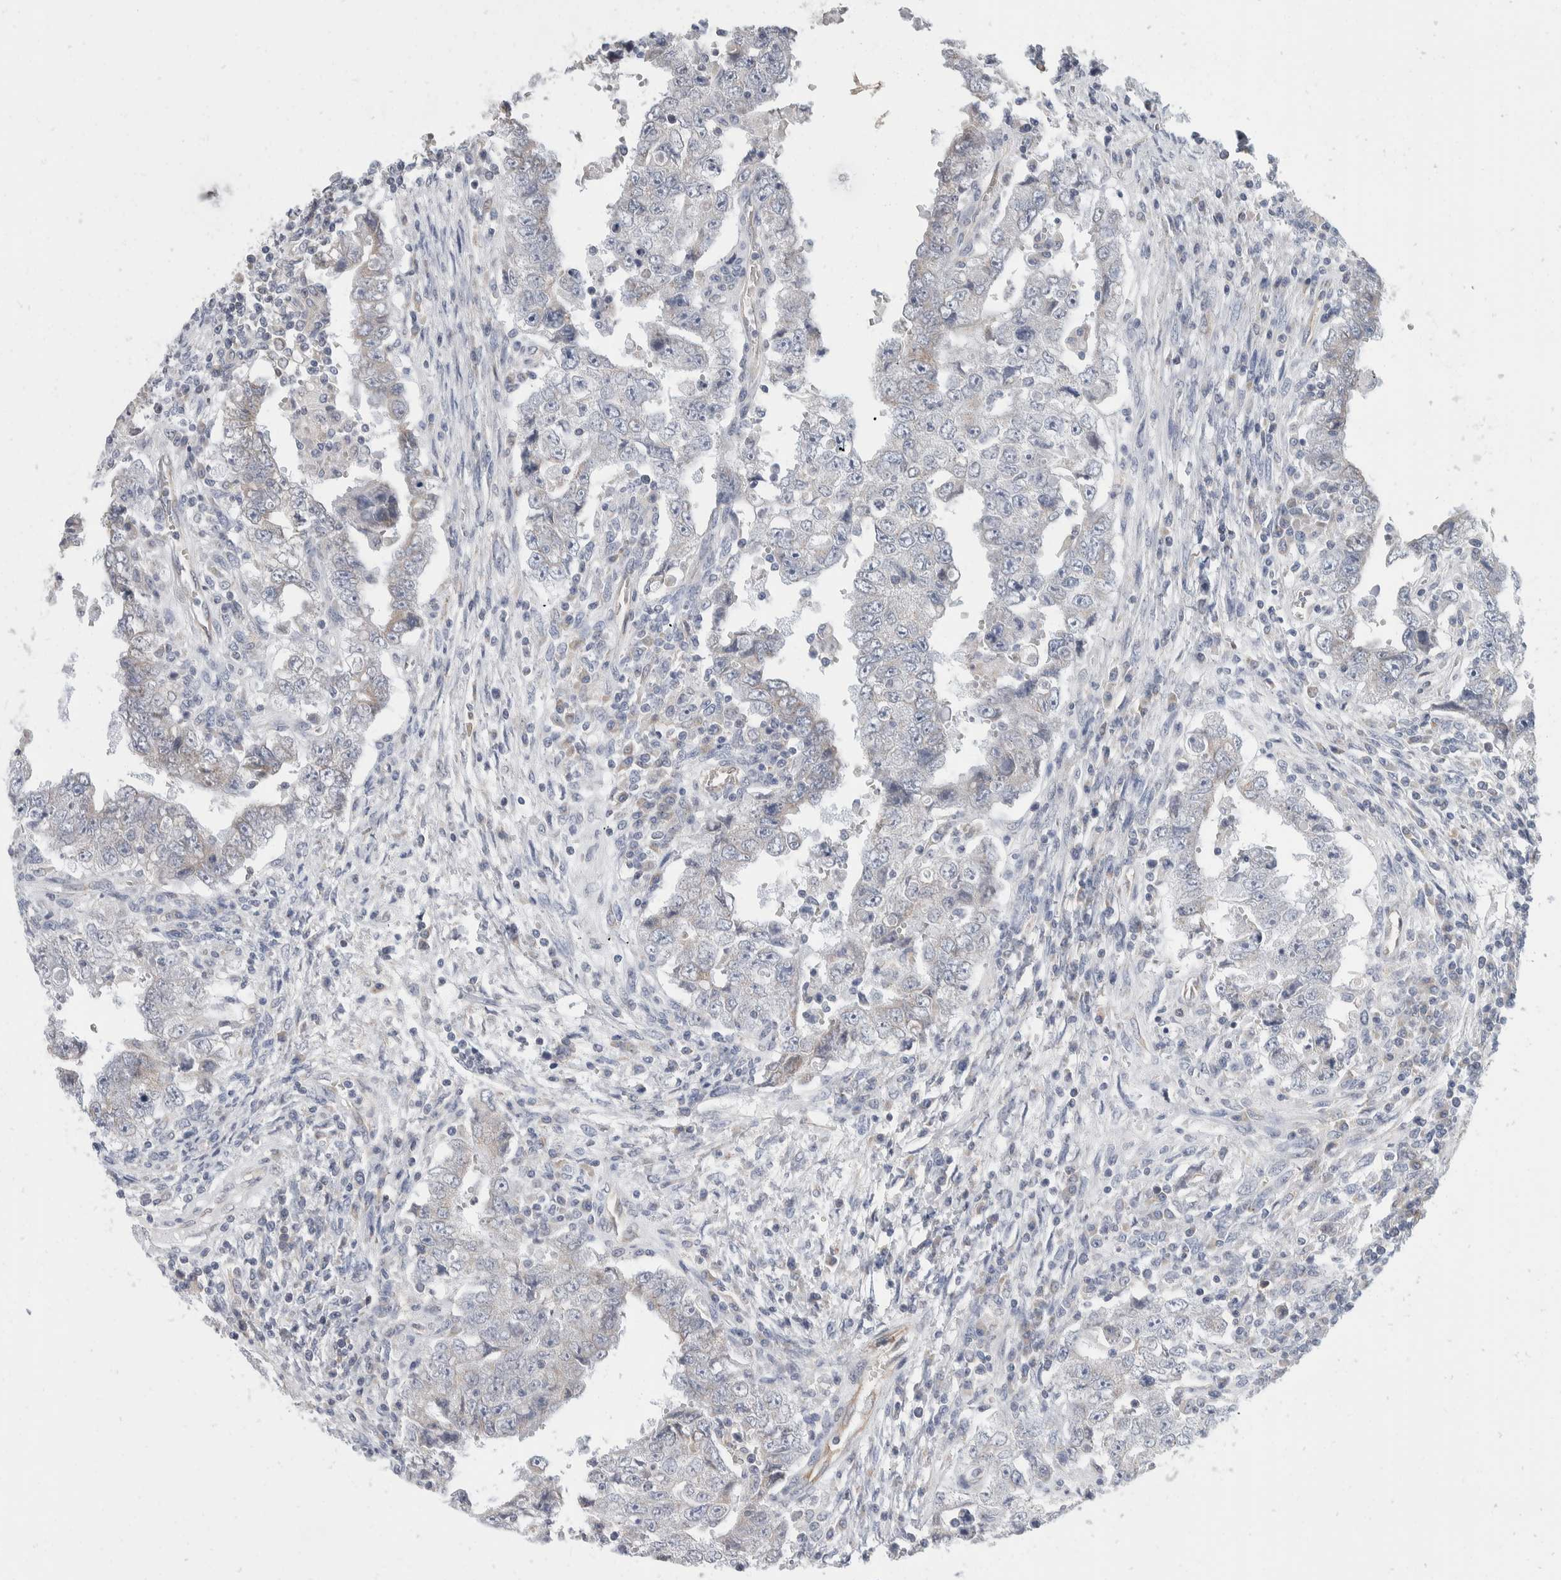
{"staining": {"intensity": "negative", "quantity": "none", "location": "none"}, "tissue": "testis cancer", "cell_type": "Tumor cells", "image_type": "cancer", "snomed": [{"axis": "morphology", "description": "Carcinoma, Embryonal, NOS"}, {"axis": "topography", "description": "Testis"}], "caption": "This histopathology image is of testis embryonal carcinoma stained with immunohistochemistry (IHC) to label a protein in brown with the nuclei are counter-stained blue. There is no expression in tumor cells.", "gene": "TMEM245", "patient": {"sex": "male", "age": 26}}